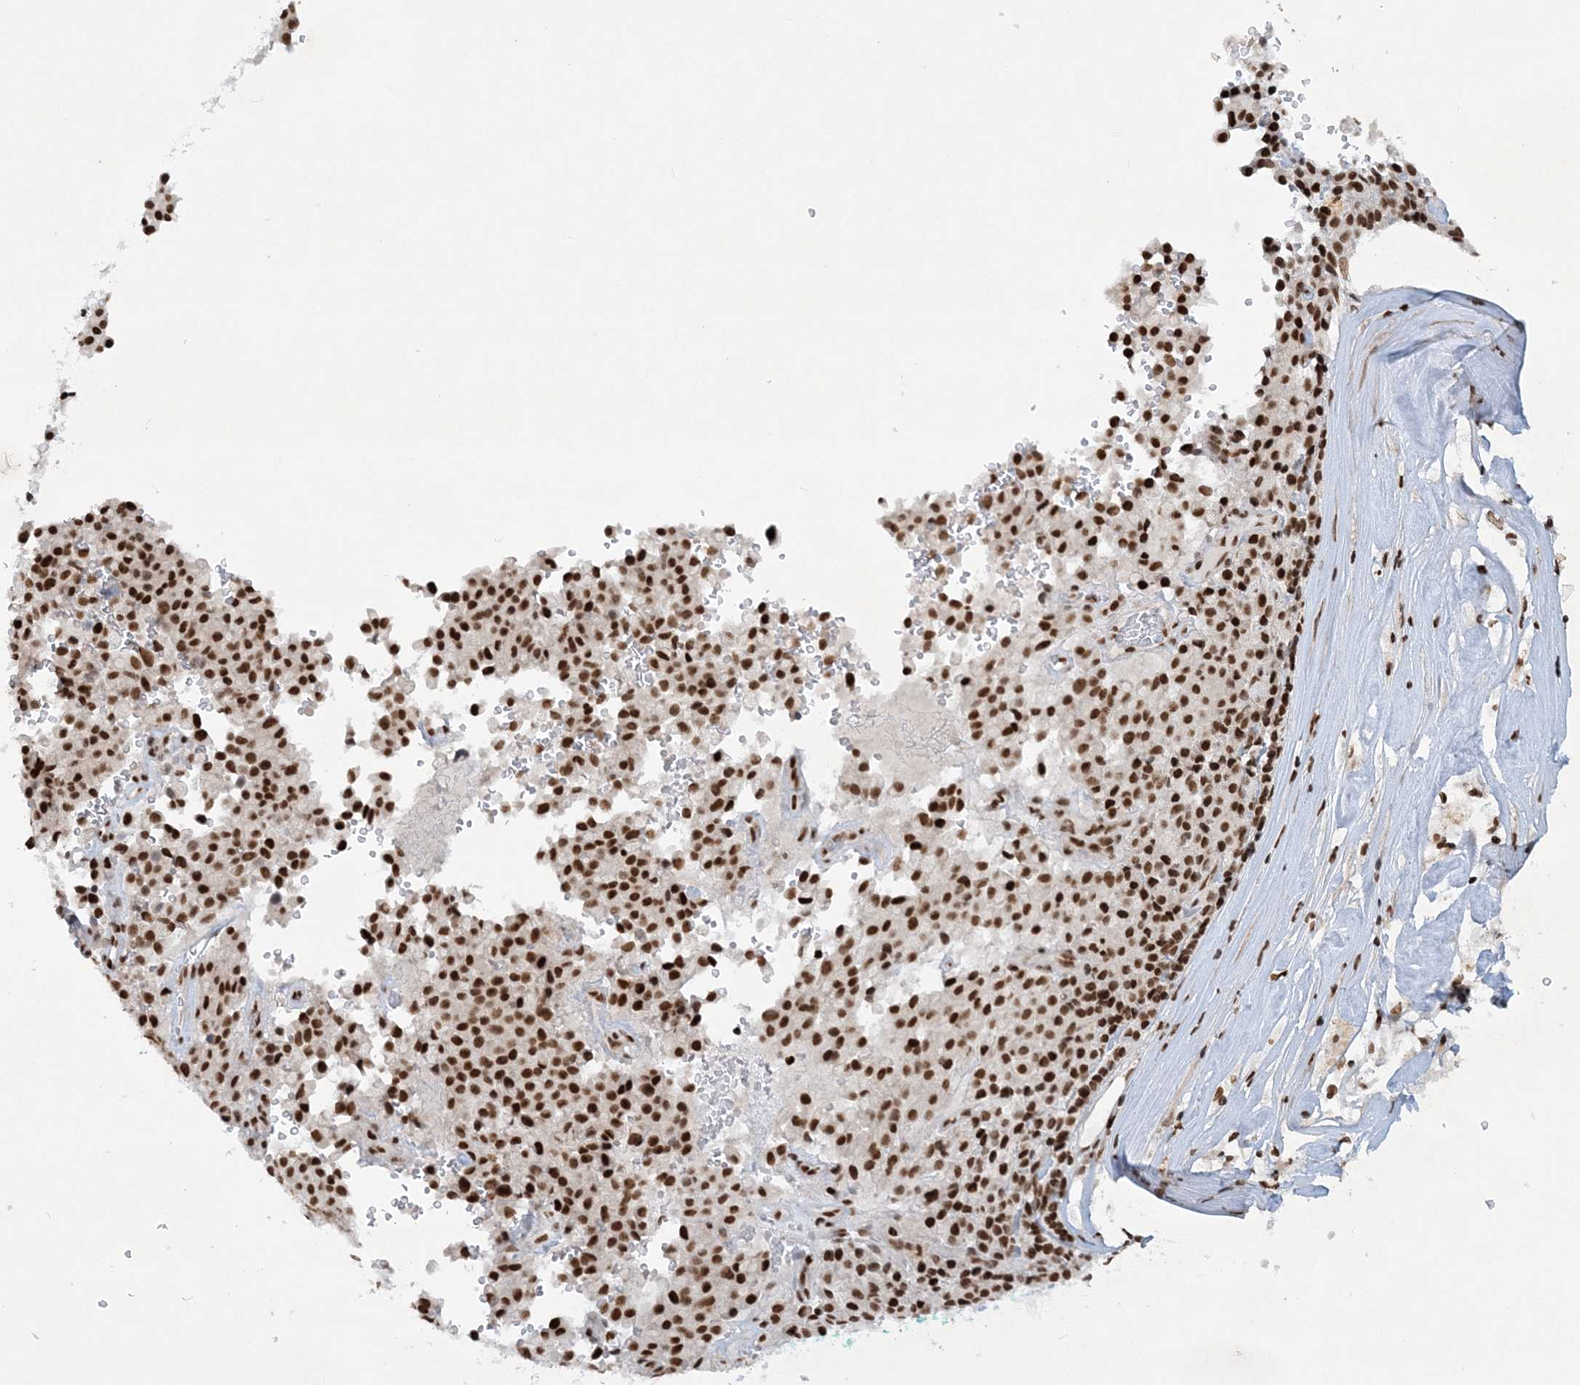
{"staining": {"intensity": "strong", "quantity": ">75%", "location": "nuclear"}, "tissue": "pancreatic cancer", "cell_type": "Tumor cells", "image_type": "cancer", "snomed": [{"axis": "morphology", "description": "Adenocarcinoma, NOS"}, {"axis": "topography", "description": "Pancreas"}], "caption": "IHC image of human pancreatic adenocarcinoma stained for a protein (brown), which shows high levels of strong nuclear positivity in approximately >75% of tumor cells.", "gene": "DELE1", "patient": {"sex": "male", "age": 65}}